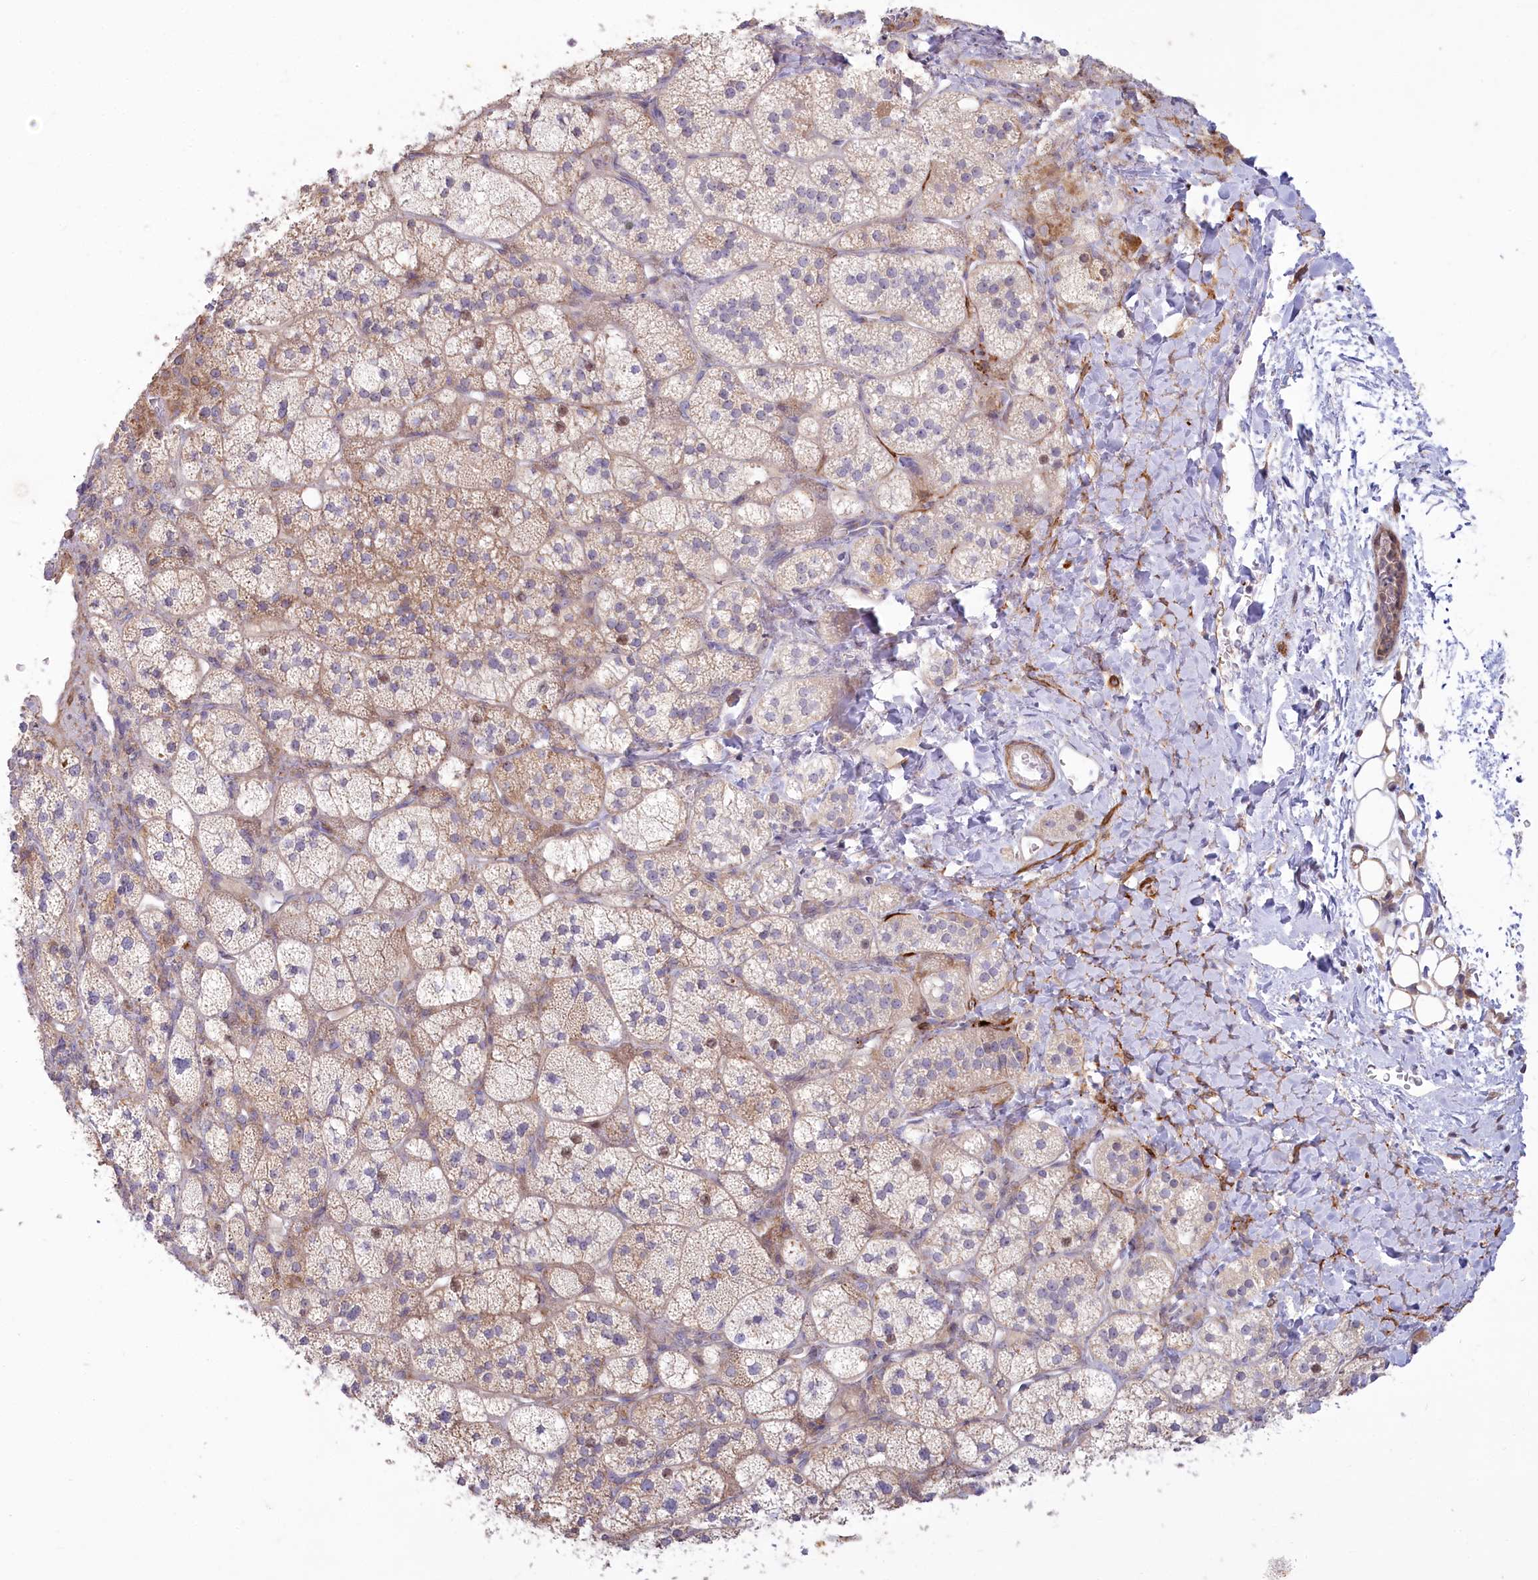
{"staining": {"intensity": "moderate", "quantity": "25%-75%", "location": "cytoplasmic/membranous"}, "tissue": "adrenal gland", "cell_type": "Glandular cells", "image_type": "normal", "snomed": [{"axis": "morphology", "description": "Normal tissue, NOS"}, {"axis": "topography", "description": "Adrenal gland"}], "caption": "High-power microscopy captured an immunohistochemistry image of unremarkable adrenal gland, revealing moderate cytoplasmic/membranous positivity in about 25%-75% of glandular cells. (DAB (3,3'-diaminobenzidine) = brown stain, brightfield microscopy at high magnification).", "gene": "MTG1", "patient": {"sex": "male", "age": 61}}